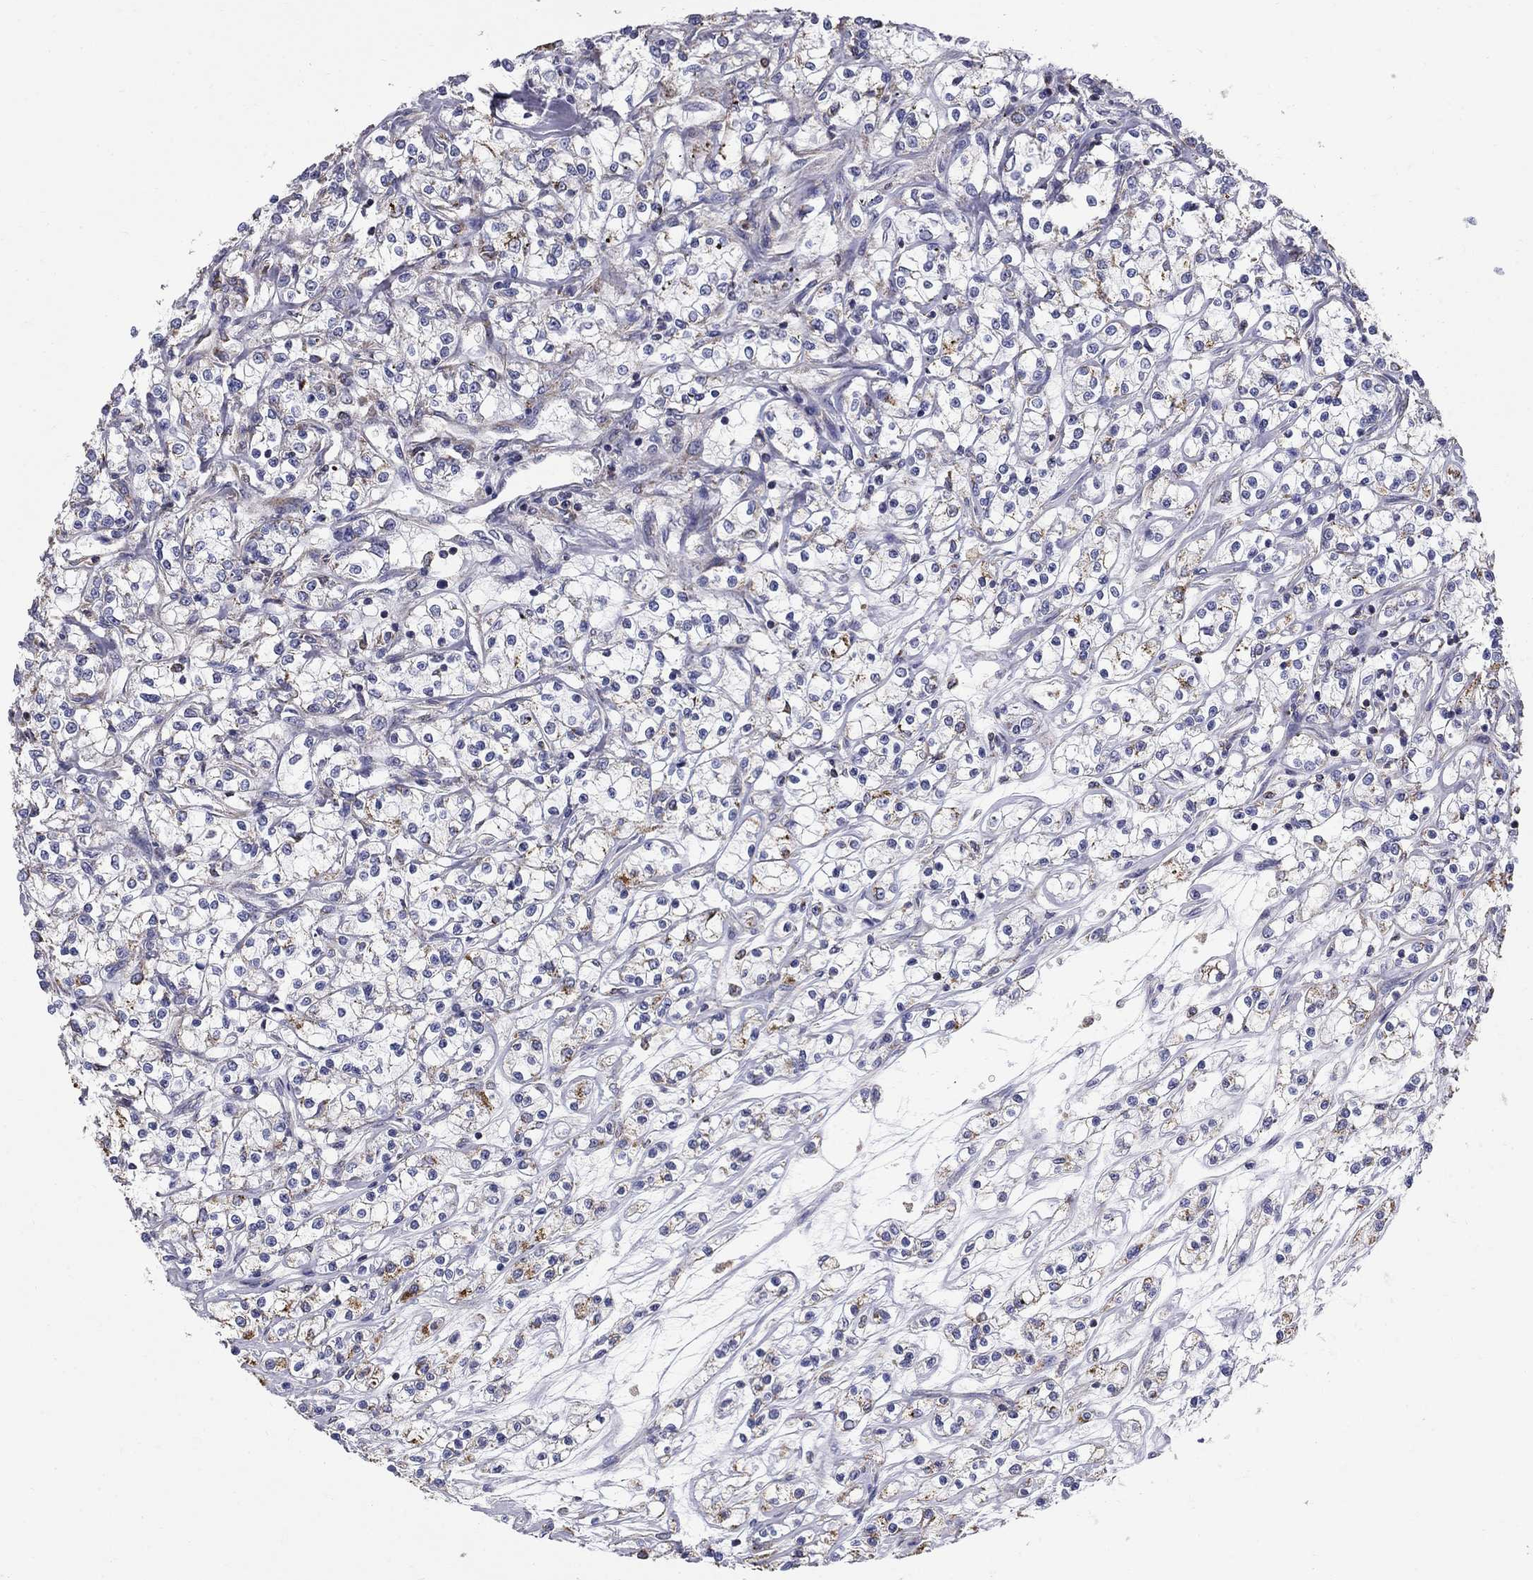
{"staining": {"intensity": "moderate", "quantity": "<25%", "location": "cytoplasmic/membranous"}, "tissue": "renal cancer", "cell_type": "Tumor cells", "image_type": "cancer", "snomed": [{"axis": "morphology", "description": "Adenocarcinoma, NOS"}, {"axis": "topography", "description": "Kidney"}], "caption": "Renal adenocarcinoma stained with a protein marker shows moderate staining in tumor cells.", "gene": "NME5", "patient": {"sex": "female", "age": 59}}